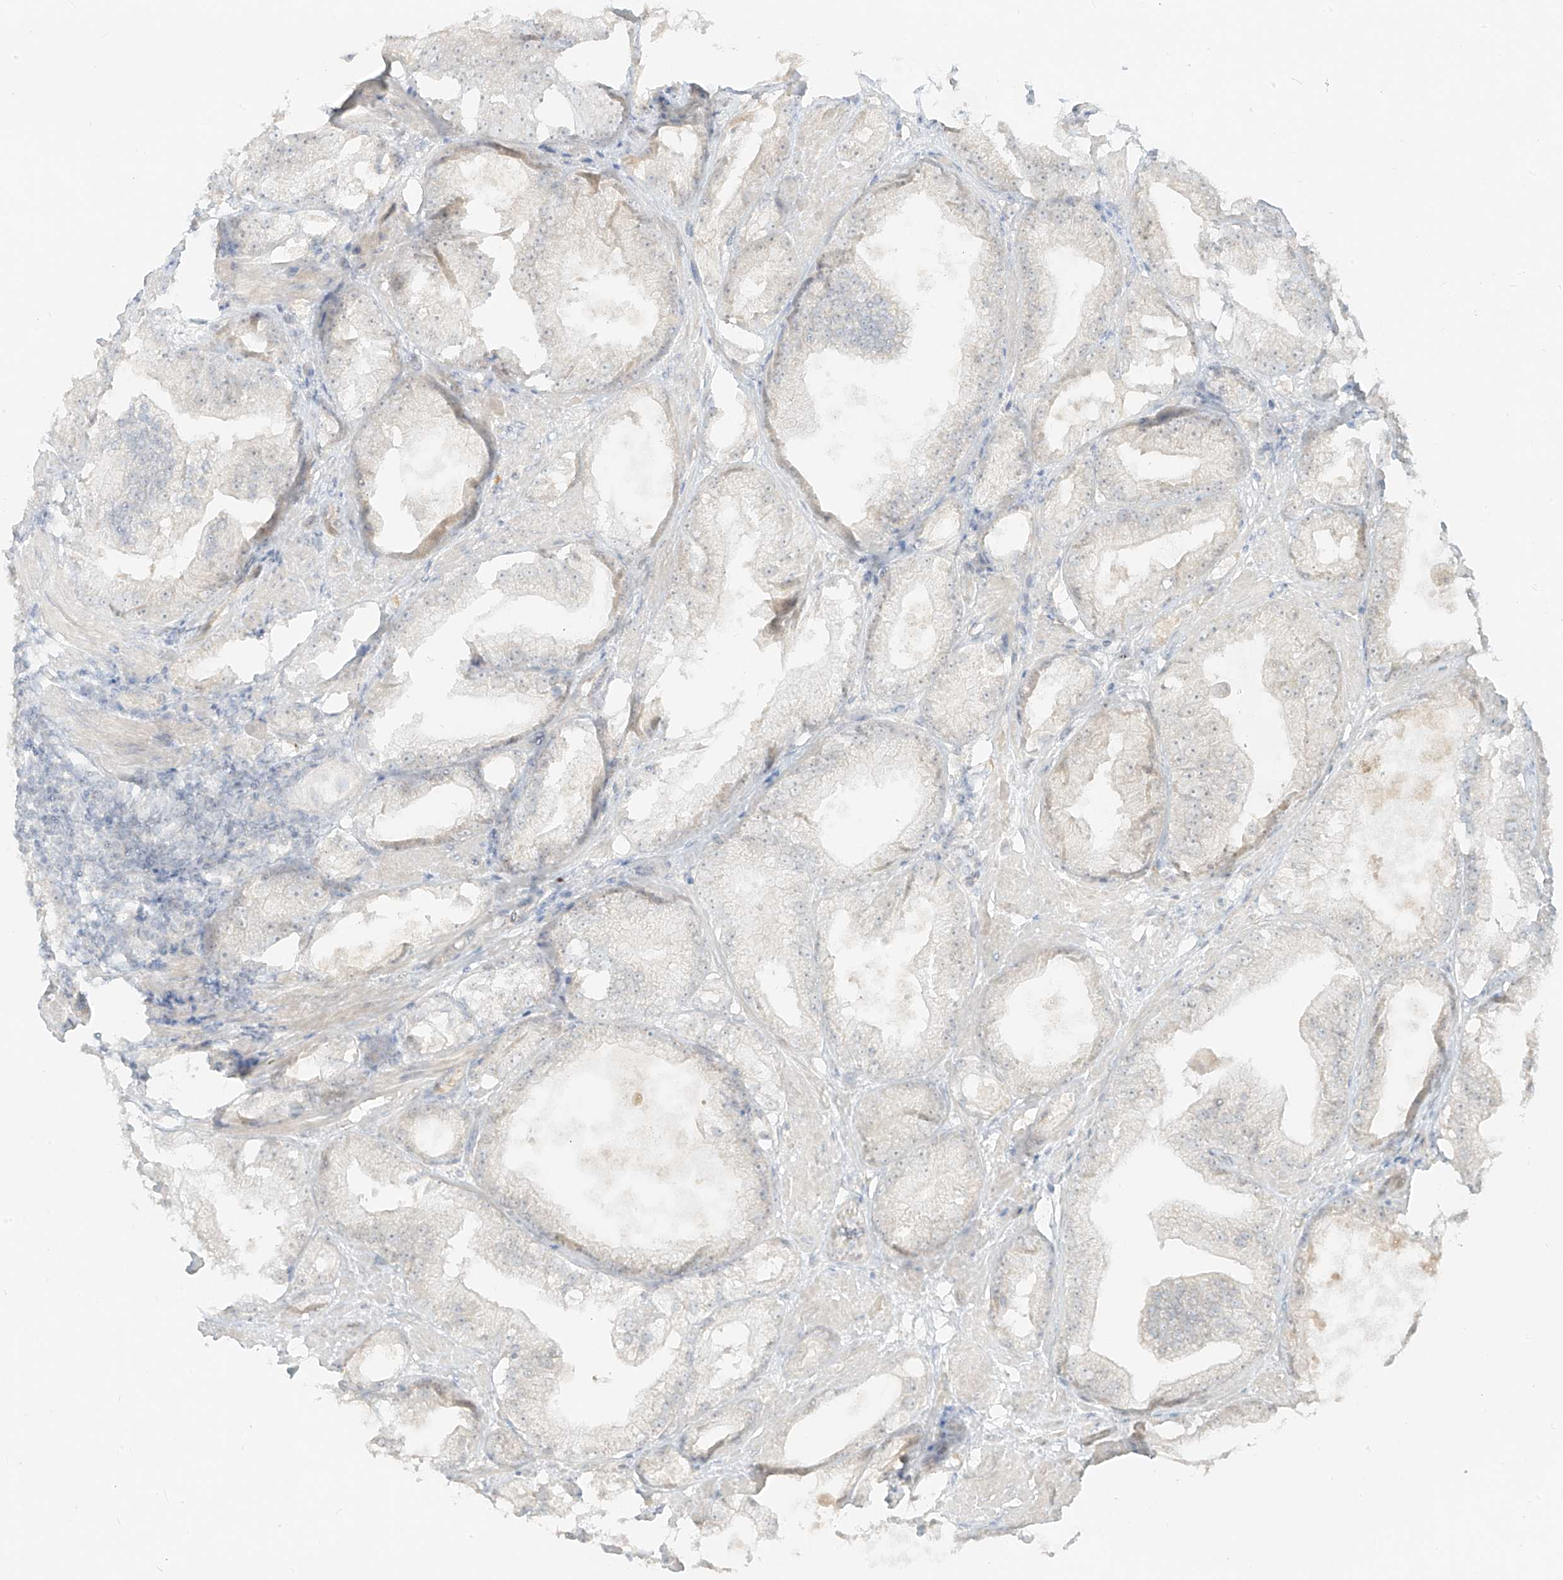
{"staining": {"intensity": "negative", "quantity": "none", "location": "none"}, "tissue": "prostate cancer", "cell_type": "Tumor cells", "image_type": "cancer", "snomed": [{"axis": "morphology", "description": "Adenocarcinoma, Low grade"}, {"axis": "topography", "description": "Prostate"}], "caption": "Immunohistochemistry (IHC) image of neoplastic tissue: human prostate cancer stained with DAB reveals no significant protein expression in tumor cells.", "gene": "LIPT1", "patient": {"sex": "male", "age": 67}}